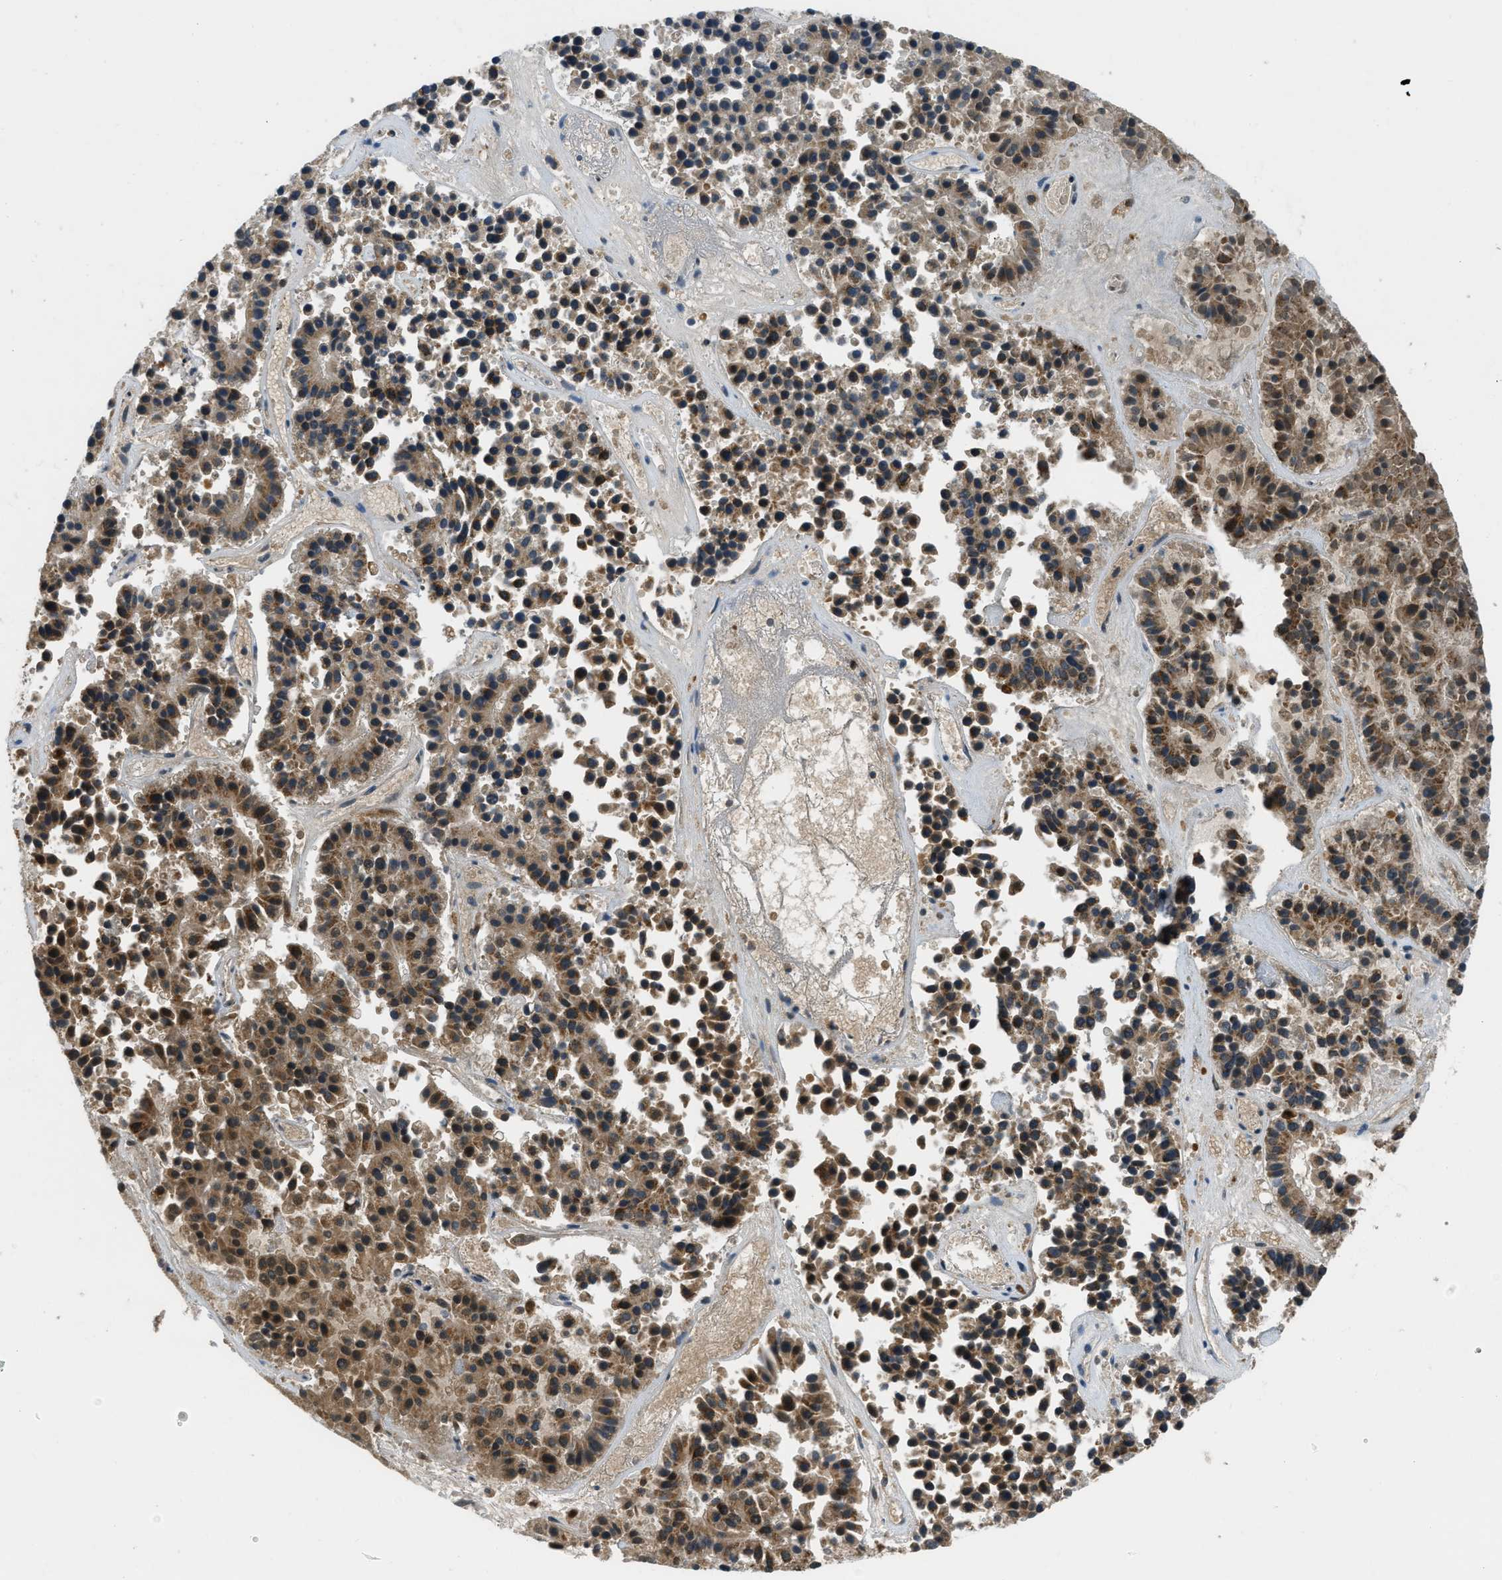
{"staining": {"intensity": "moderate", "quantity": ">75%", "location": "cytoplasmic/membranous"}, "tissue": "pancreatic cancer", "cell_type": "Tumor cells", "image_type": "cancer", "snomed": [{"axis": "morphology", "description": "Adenocarcinoma, NOS"}, {"axis": "topography", "description": "Pancreas"}], "caption": "Moderate cytoplasmic/membranous protein expression is present in approximately >75% of tumor cells in adenocarcinoma (pancreatic).", "gene": "ACADVL", "patient": {"sex": "male", "age": 50}}